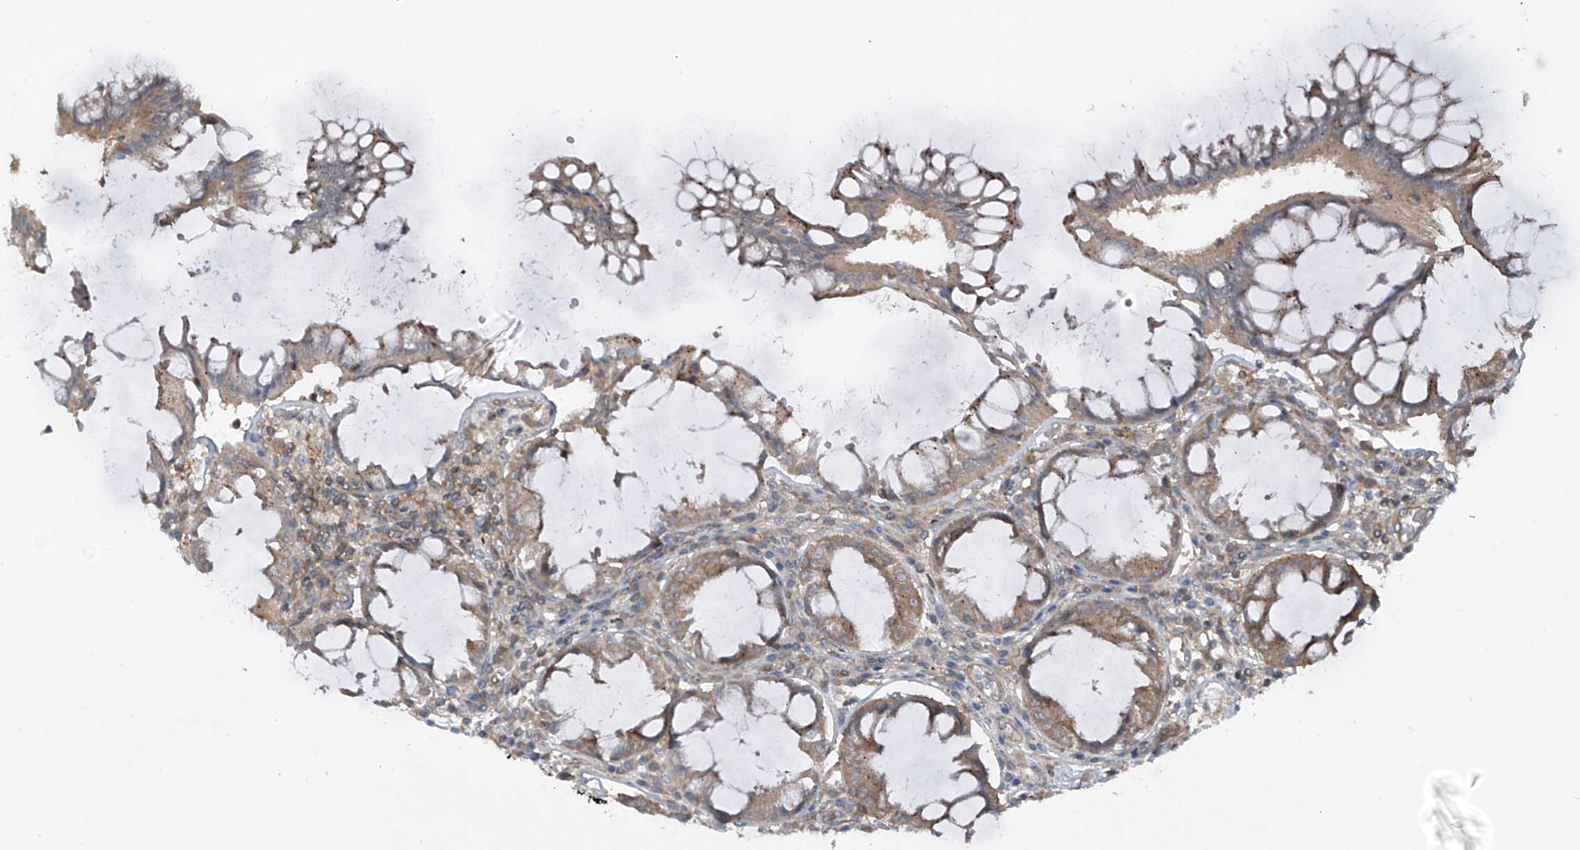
{"staining": {"intensity": "moderate", "quantity": ">75%", "location": "cytoplasmic/membranous"}, "tissue": "colorectal cancer", "cell_type": "Tumor cells", "image_type": "cancer", "snomed": [{"axis": "morphology", "description": "Adenocarcinoma, NOS"}, {"axis": "topography", "description": "Rectum"}], "caption": "Moderate cytoplasmic/membranous positivity for a protein is seen in about >75% of tumor cells of colorectal cancer using immunohistochemistry.", "gene": "TXNDC9", "patient": {"sex": "male", "age": 84}}